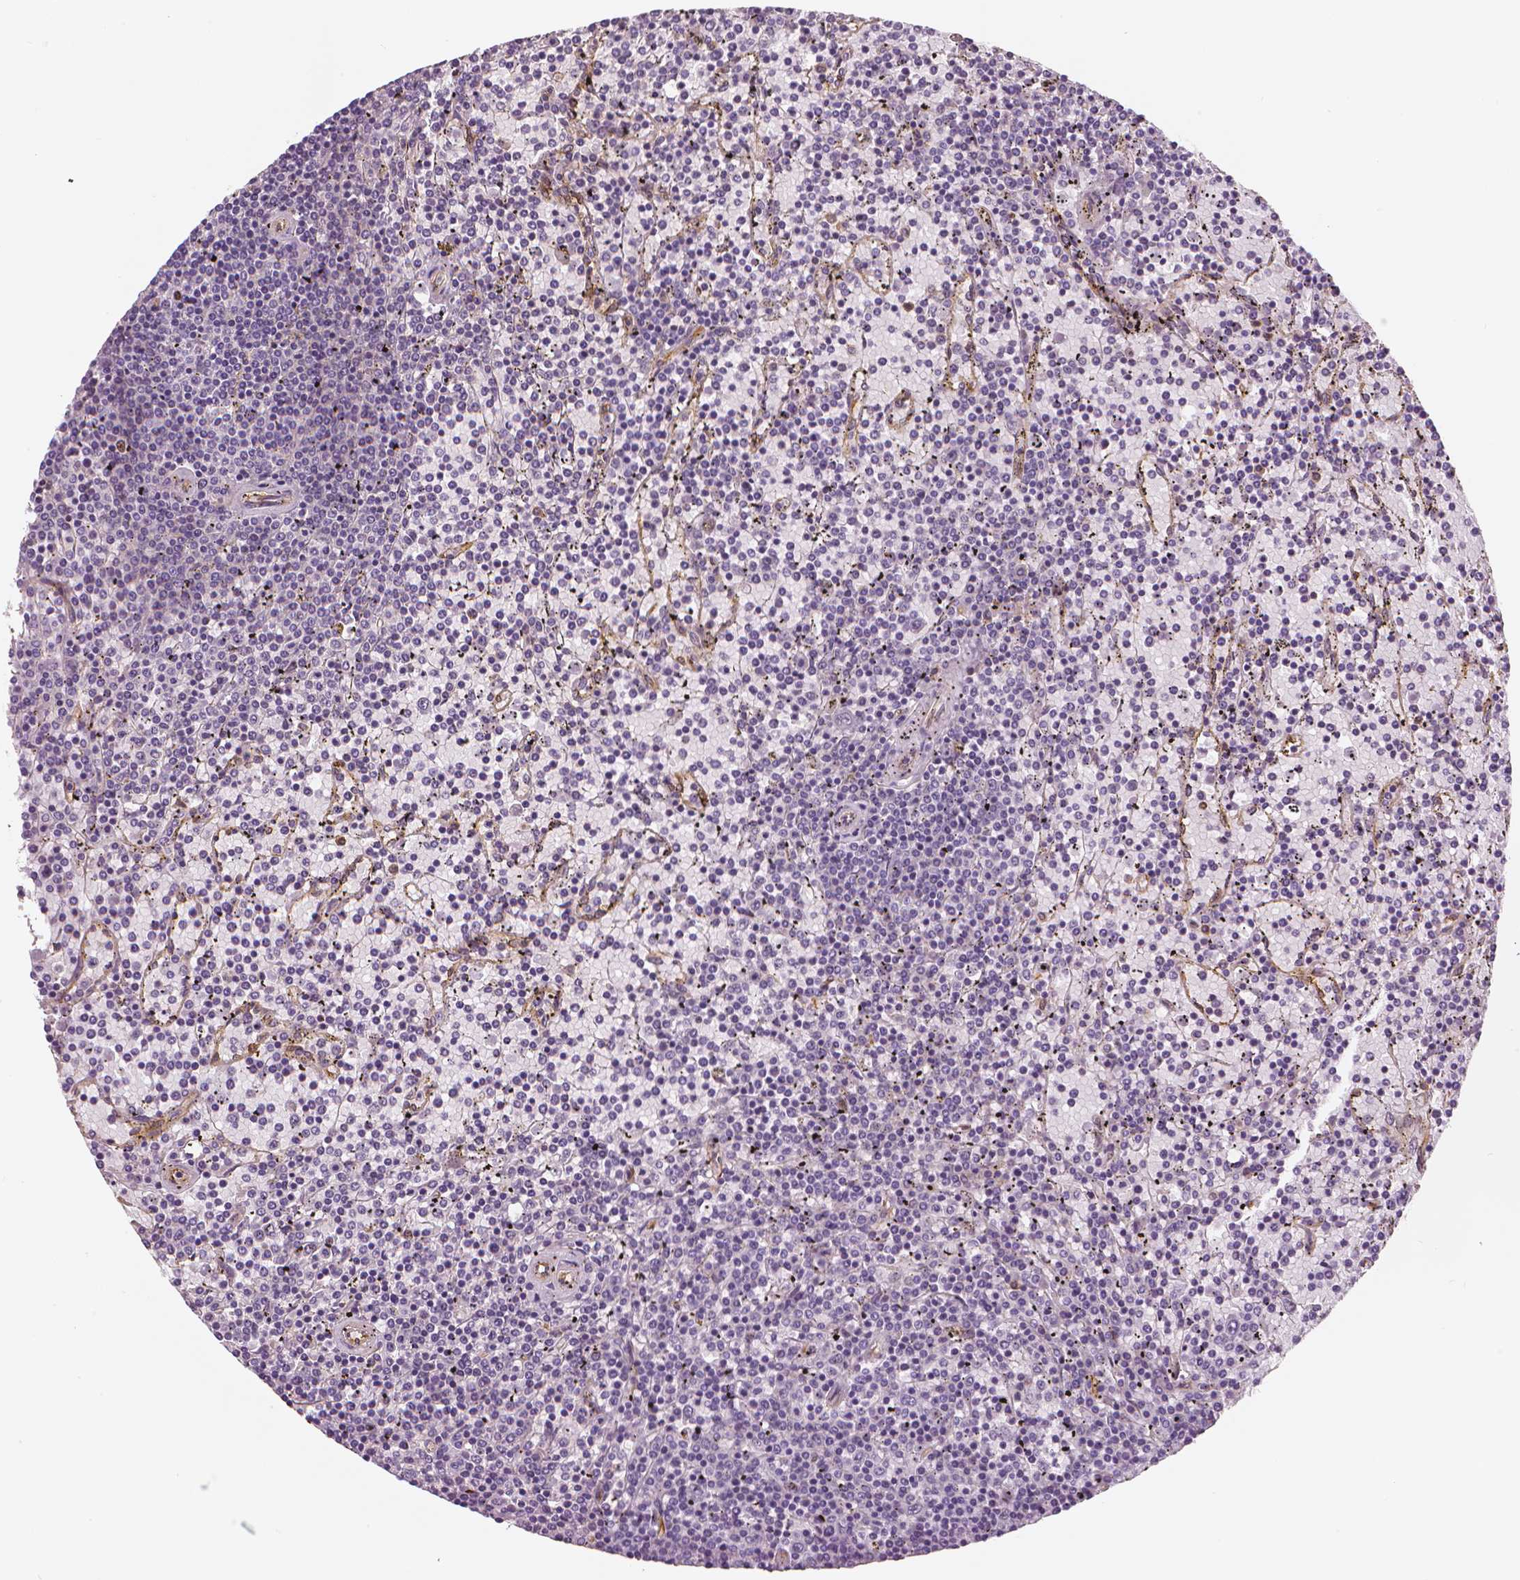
{"staining": {"intensity": "negative", "quantity": "none", "location": "none"}, "tissue": "lymphoma", "cell_type": "Tumor cells", "image_type": "cancer", "snomed": [{"axis": "morphology", "description": "Malignant lymphoma, non-Hodgkin's type, Low grade"}, {"axis": "topography", "description": "Spleen"}], "caption": "Tumor cells are negative for brown protein staining in malignant lymphoma, non-Hodgkin's type (low-grade).", "gene": "MKI67", "patient": {"sex": "female", "age": 77}}